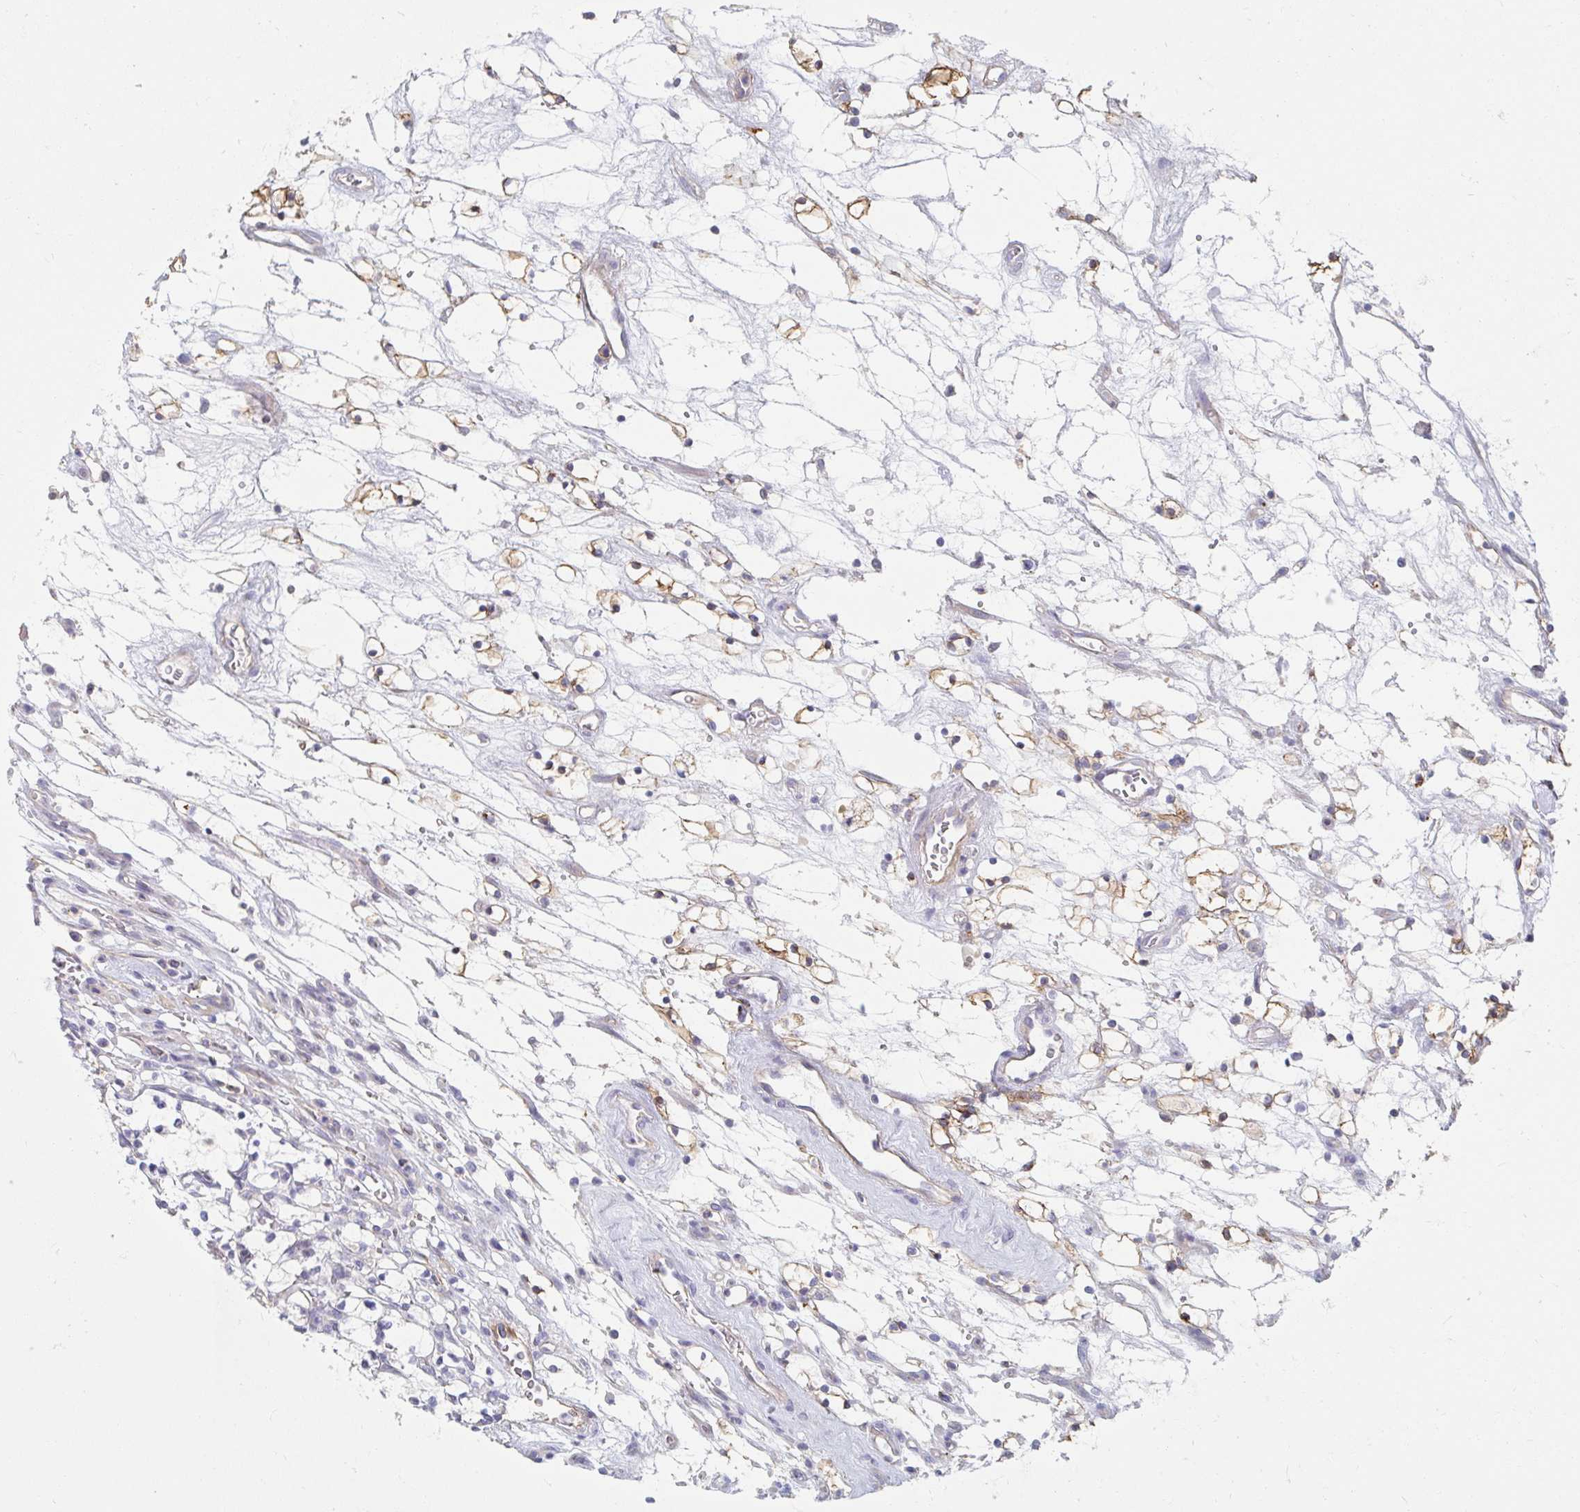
{"staining": {"intensity": "moderate", "quantity": "<25%", "location": "cytoplasmic/membranous"}, "tissue": "renal cancer", "cell_type": "Tumor cells", "image_type": "cancer", "snomed": [{"axis": "morphology", "description": "Adenocarcinoma, NOS"}, {"axis": "topography", "description": "Kidney"}], "caption": "This photomicrograph exhibits renal cancer stained with immunohistochemistry to label a protein in brown. The cytoplasmic/membranous of tumor cells show moderate positivity for the protein. Nuclei are counter-stained blue.", "gene": "MYLK2", "patient": {"sex": "female", "age": 69}}